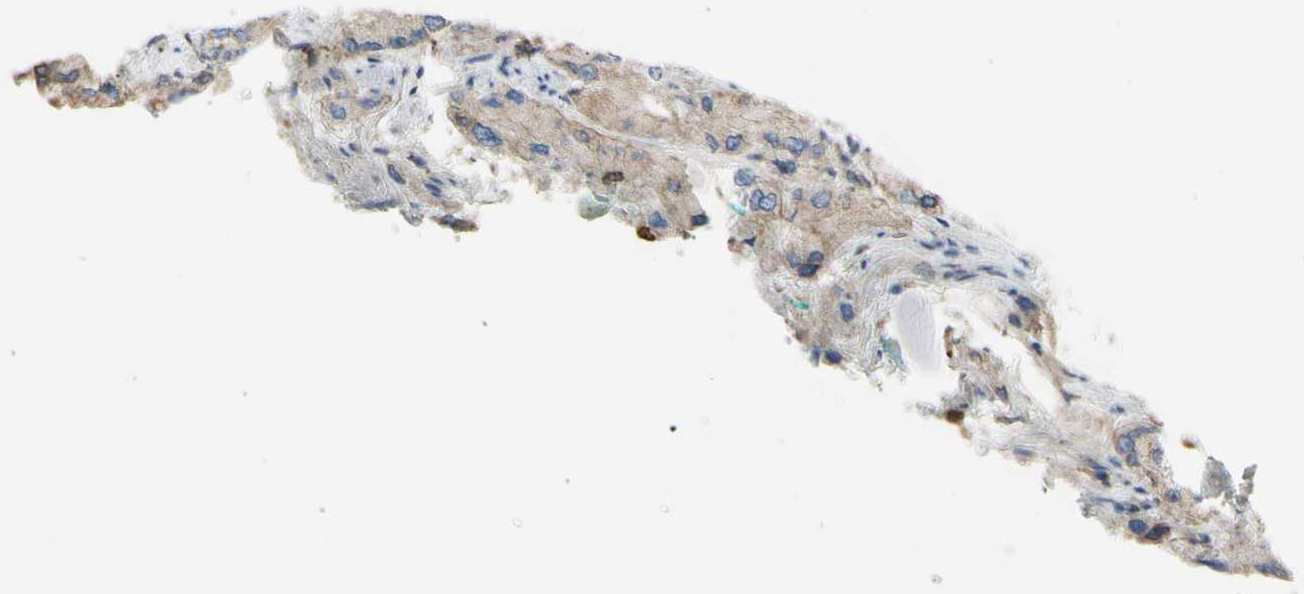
{"staining": {"intensity": "weak", "quantity": ">75%", "location": "cytoplasmic/membranous"}, "tissue": "prostate cancer", "cell_type": "Tumor cells", "image_type": "cancer", "snomed": [{"axis": "morphology", "description": "Adenocarcinoma, High grade"}, {"axis": "topography", "description": "Prostate"}], "caption": "This photomicrograph demonstrates high-grade adenocarcinoma (prostate) stained with immunohistochemistry (IHC) to label a protein in brown. The cytoplasmic/membranous of tumor cells show weak positivity for the protein. Nuclei are counter-stained blue.", "gene": "GALNT5", "patient": {"sex": "male", "age": 58}}